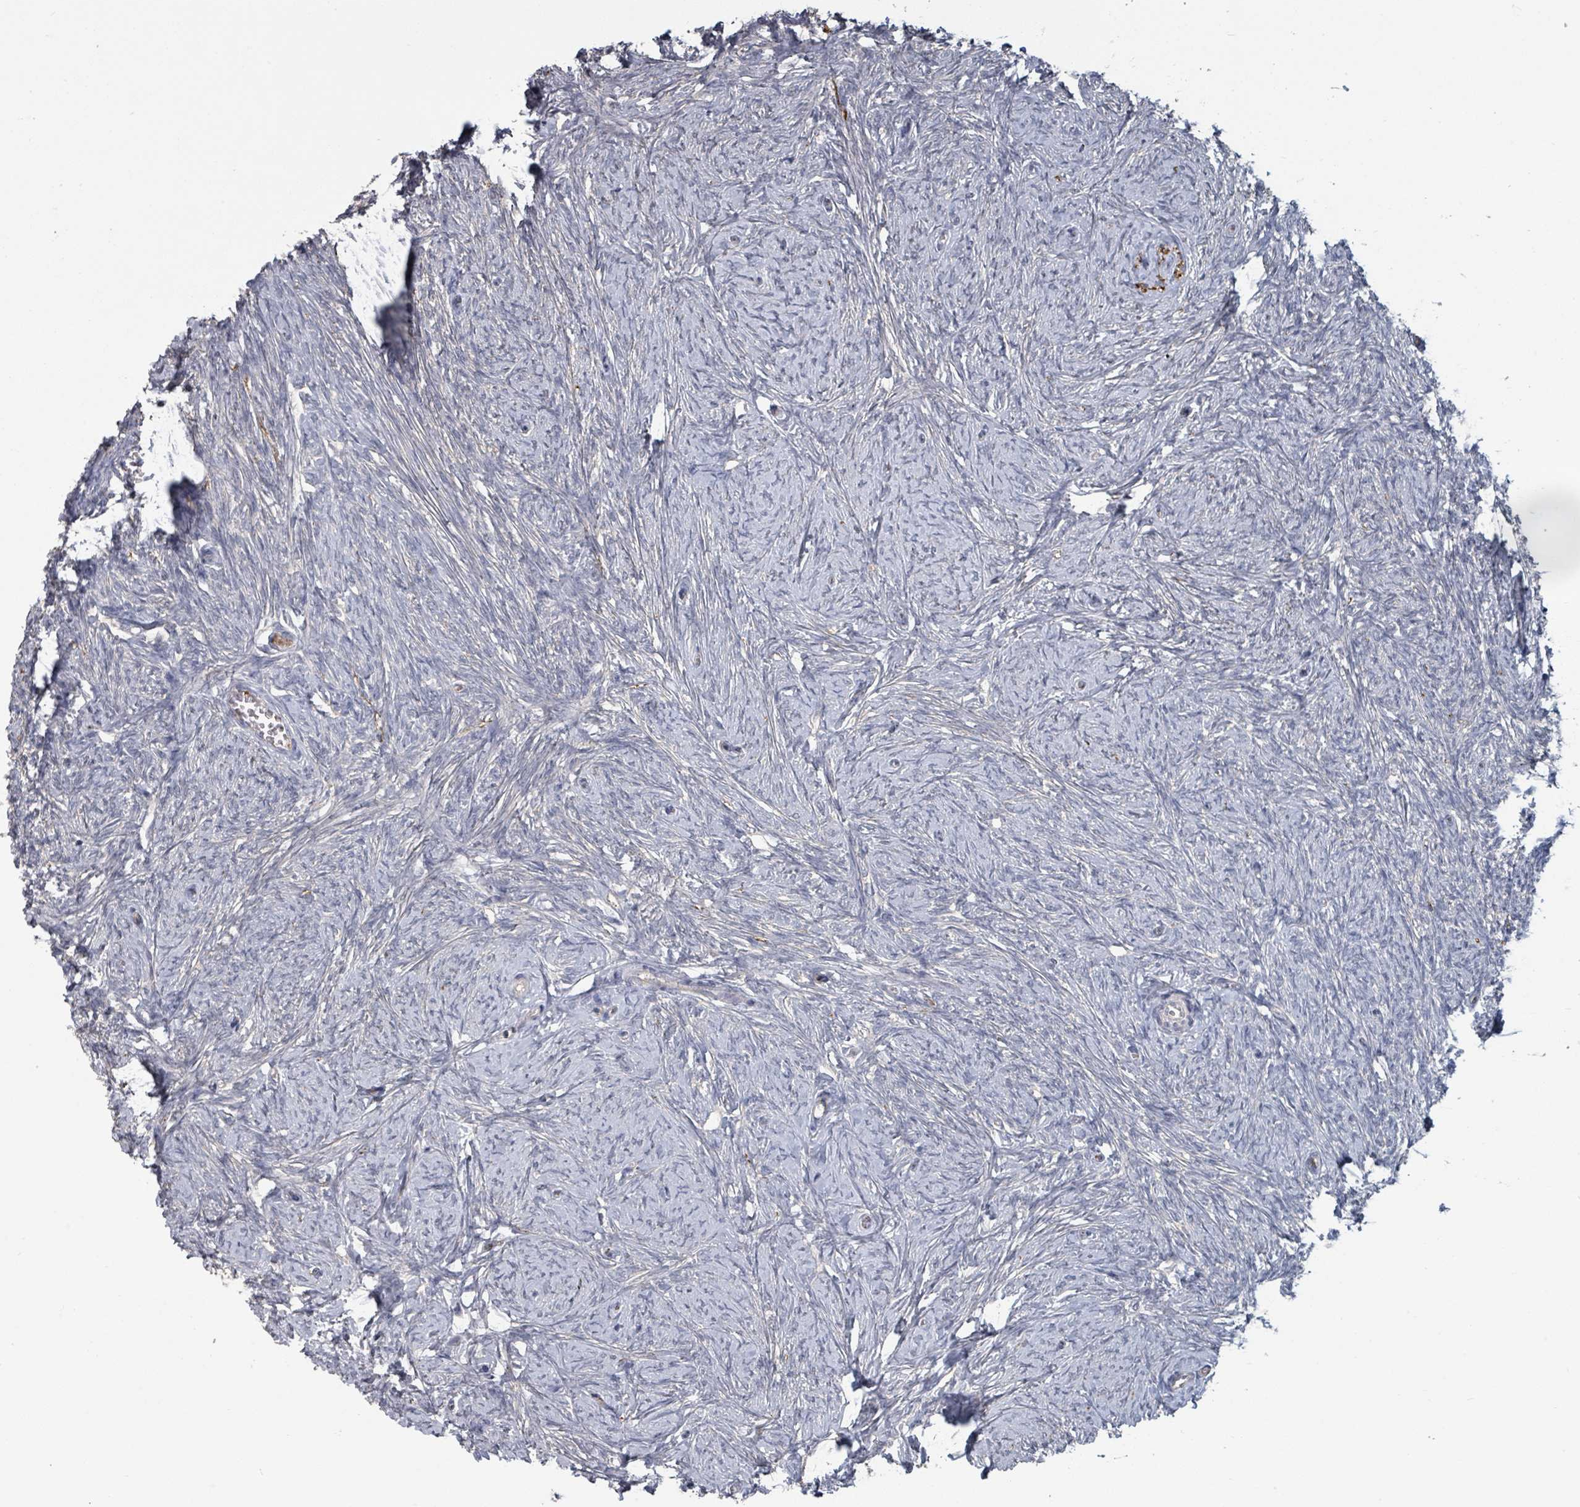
{"staining": {"intensity": "negative", "quantity": "none", "location": "none"}, "tissue": "ovary", "cell_type": "Ovarian stroma cells", "image_type": "normal", "snomed": [{"axis": "morphology", "description": "Normal tissue, NOS"}, {"axis": "topography", "description": "Ovary"}], "caption": "Ovarian stroma cells are negative for brown protein staining in normal ovary. Nuclei are stained in blue.", "gene": "PLAUR", "patient": {"sex": "female", "age": 44}}